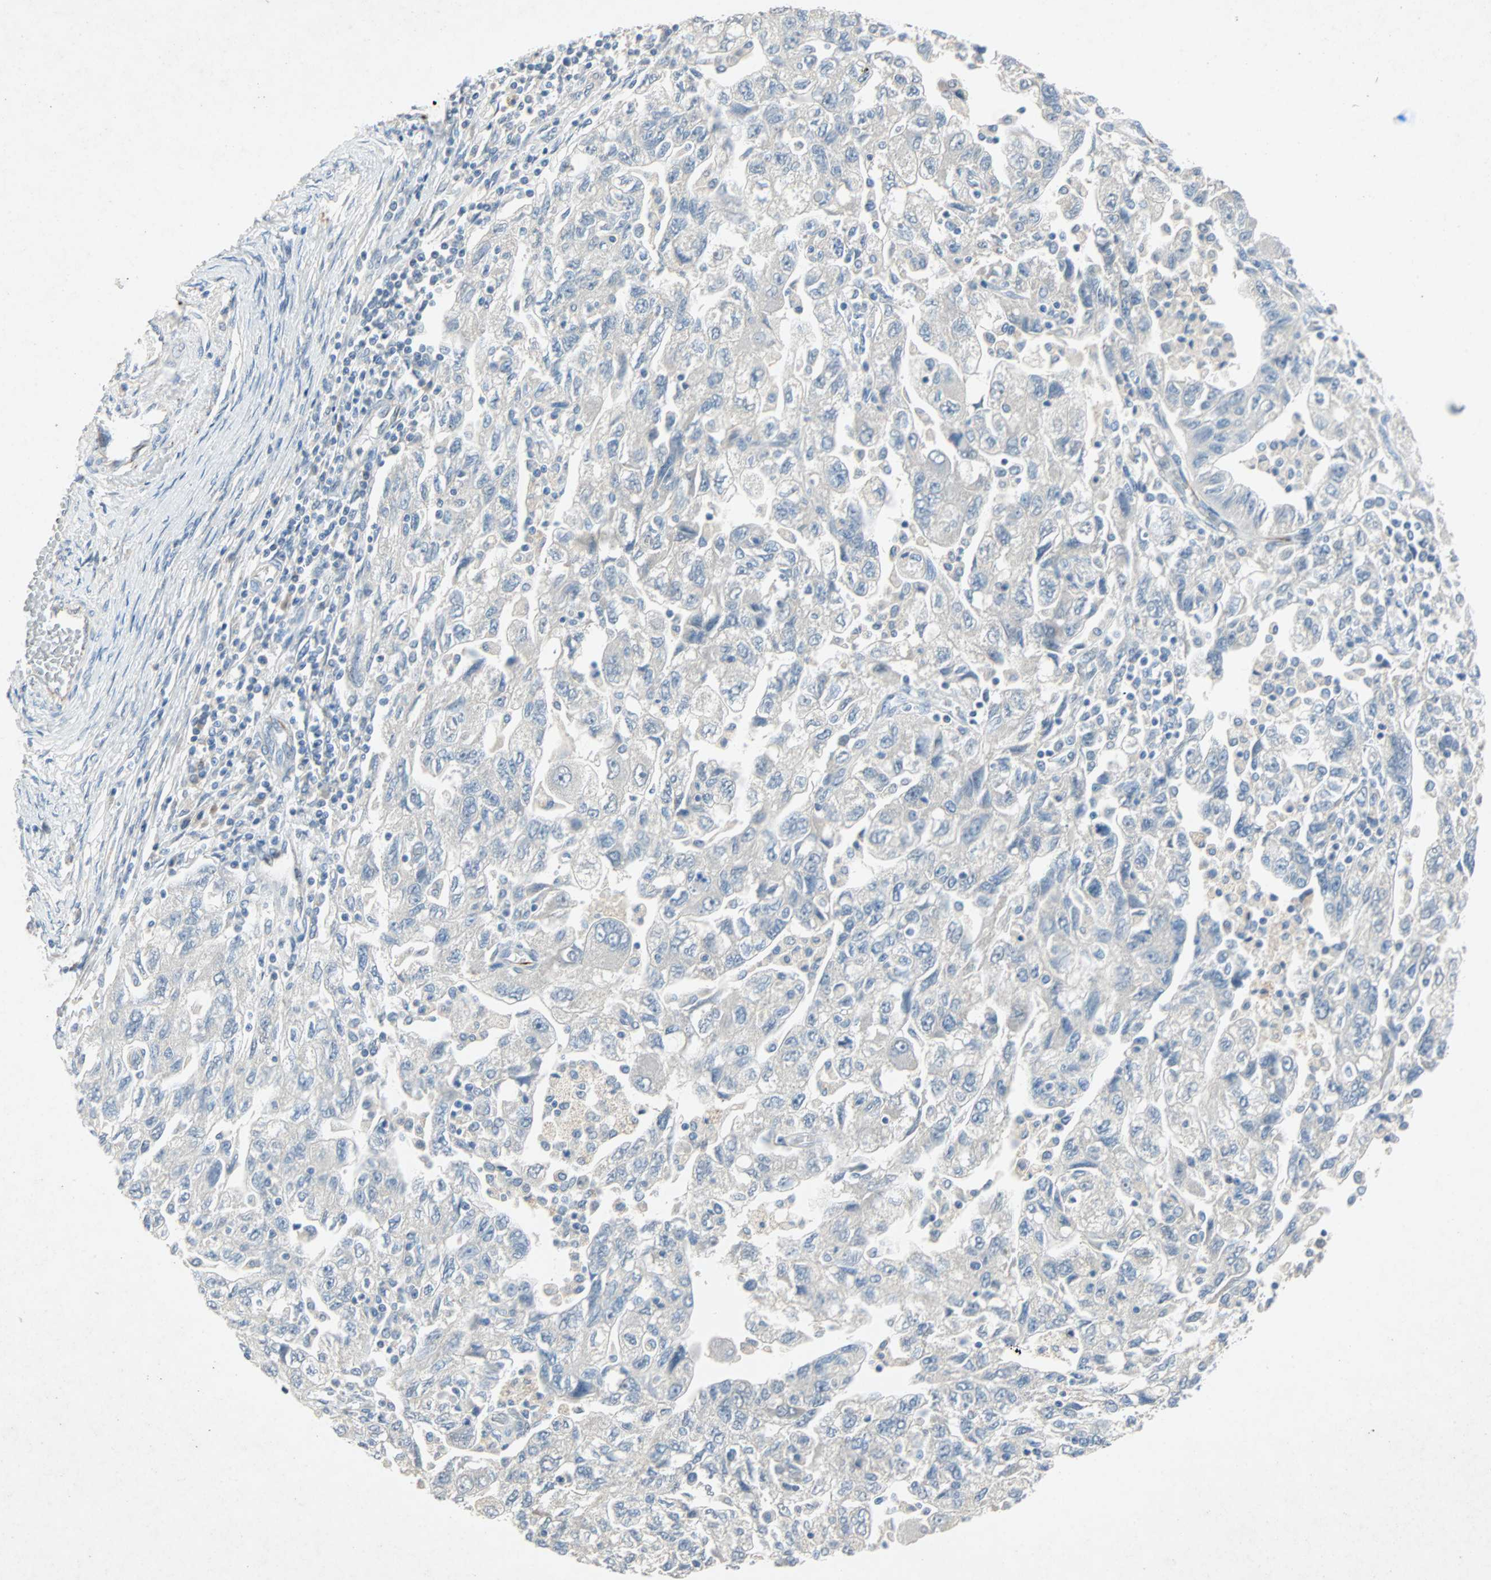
{"staining": {"intensity": "negative", "quantity": "none", "location": "none"}, "tissue": "ovarian cancer", "cell_type": "Tumor cells", "image_type": "cancer", "snomed": [{"axis": "morphology", "description": "Carcinoma, NOS"}, {"axis": "morphology", "description": "Cystadenocarcinoma, serous, NOS"}, {"axis": "topography", "description": "Ovary"}], "caption": "Tumor cells are negative for brown protein staining in ovarian cancer (carcinoma). (DAB immunohistochemistry (IHC) visualized using brightfield microscopy, high magnification).", "gene": "PCDHB2", "patient": {"sex": "female", "age": 69}}